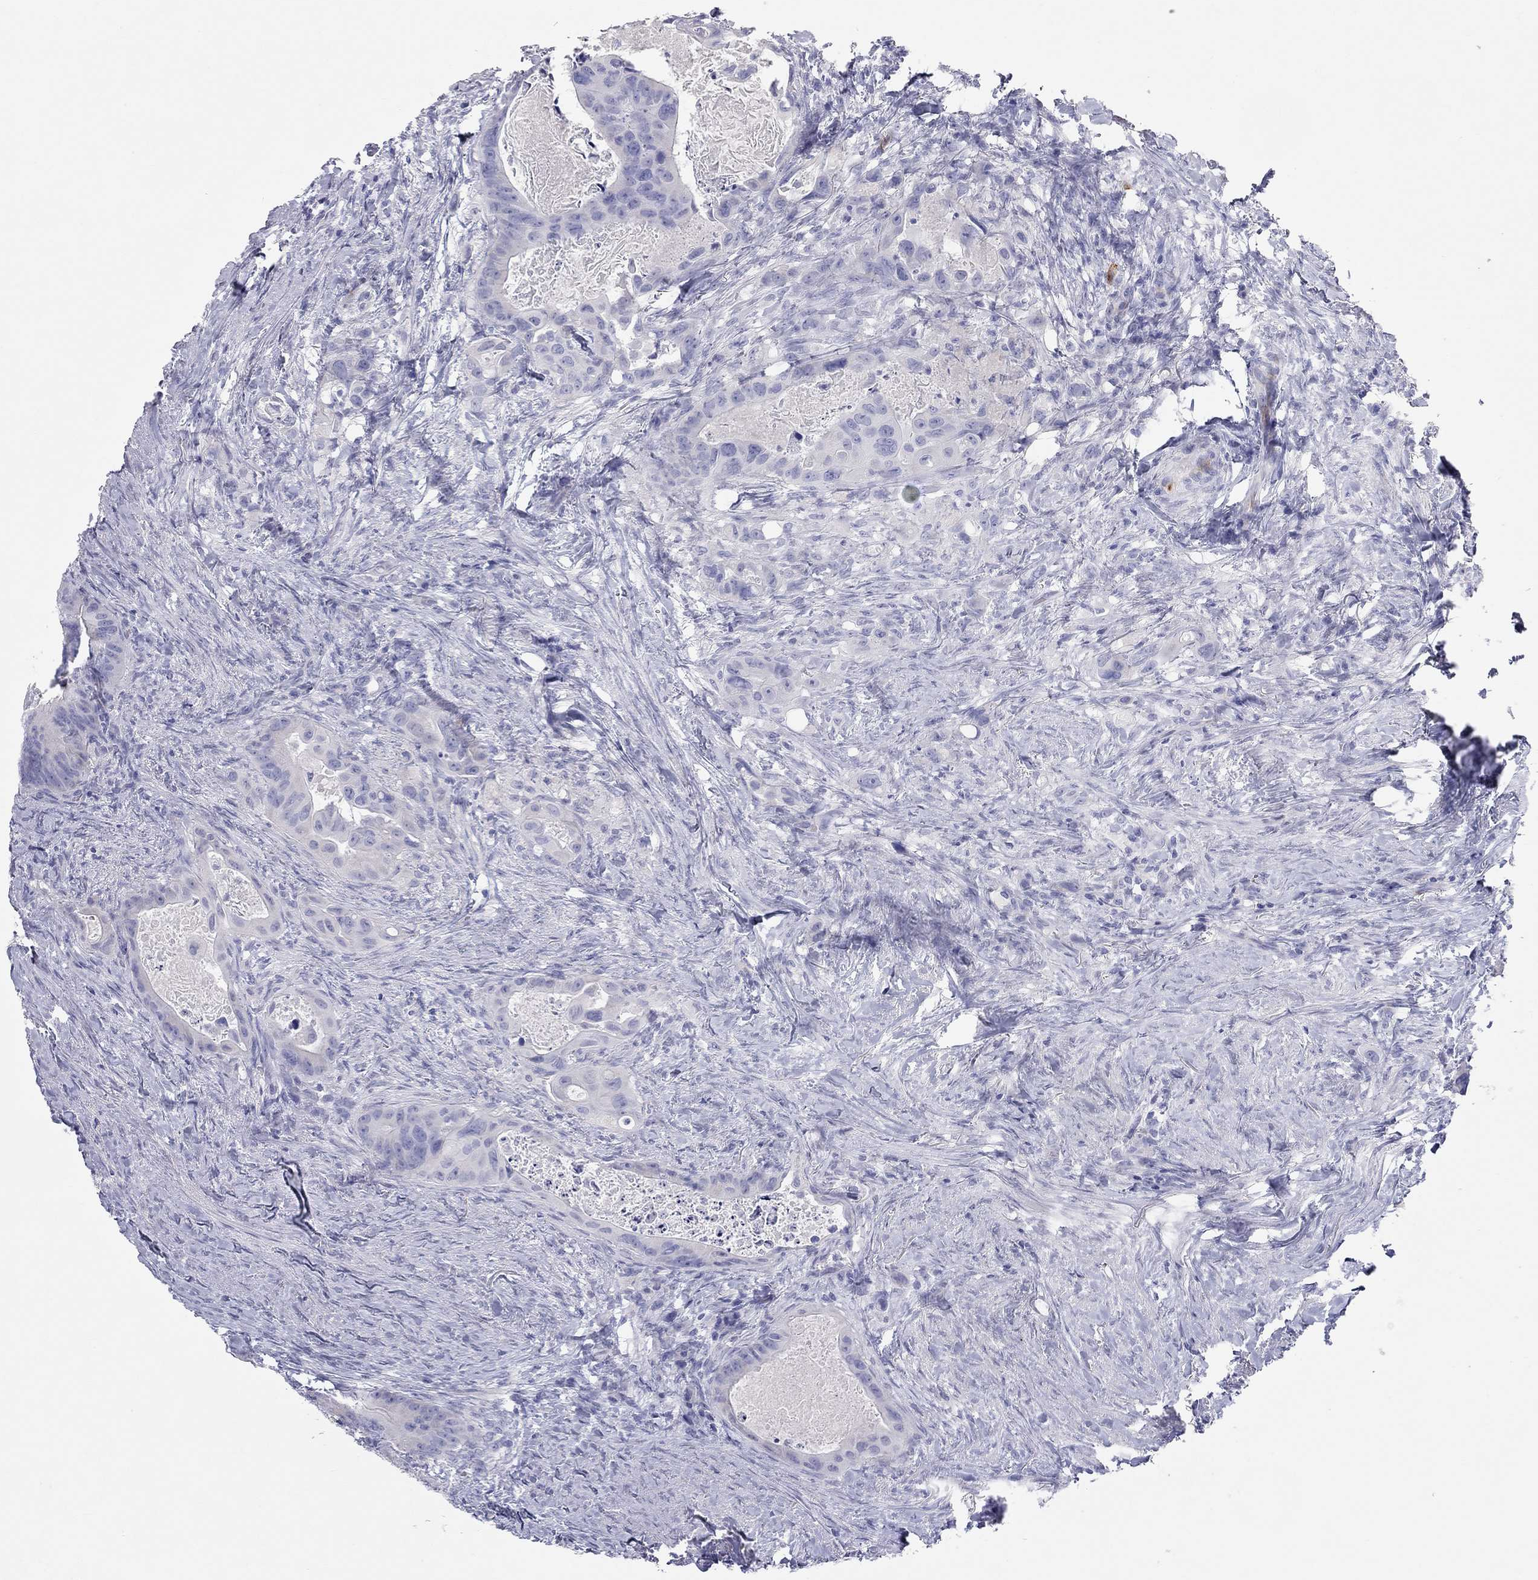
{"staining": {"intensity": "negative", "quantity": "none", "location": "none"}, "tissue": "colorectal cancer", "cell_type": "Tumor cells", "image_type": "cancer", "snomed": [{"axis": "morphology", "description": "Adenocarcinoma, NOS"}, {"axis": "topography", "description": "Rectum"}], "caption": "The photomicrograph exhibits no staining of tumor cells in colorectal cancer (adenocarcinoma).", "gene": "PCDHGC5", "patient": {"sex": "male", "age": 64}}